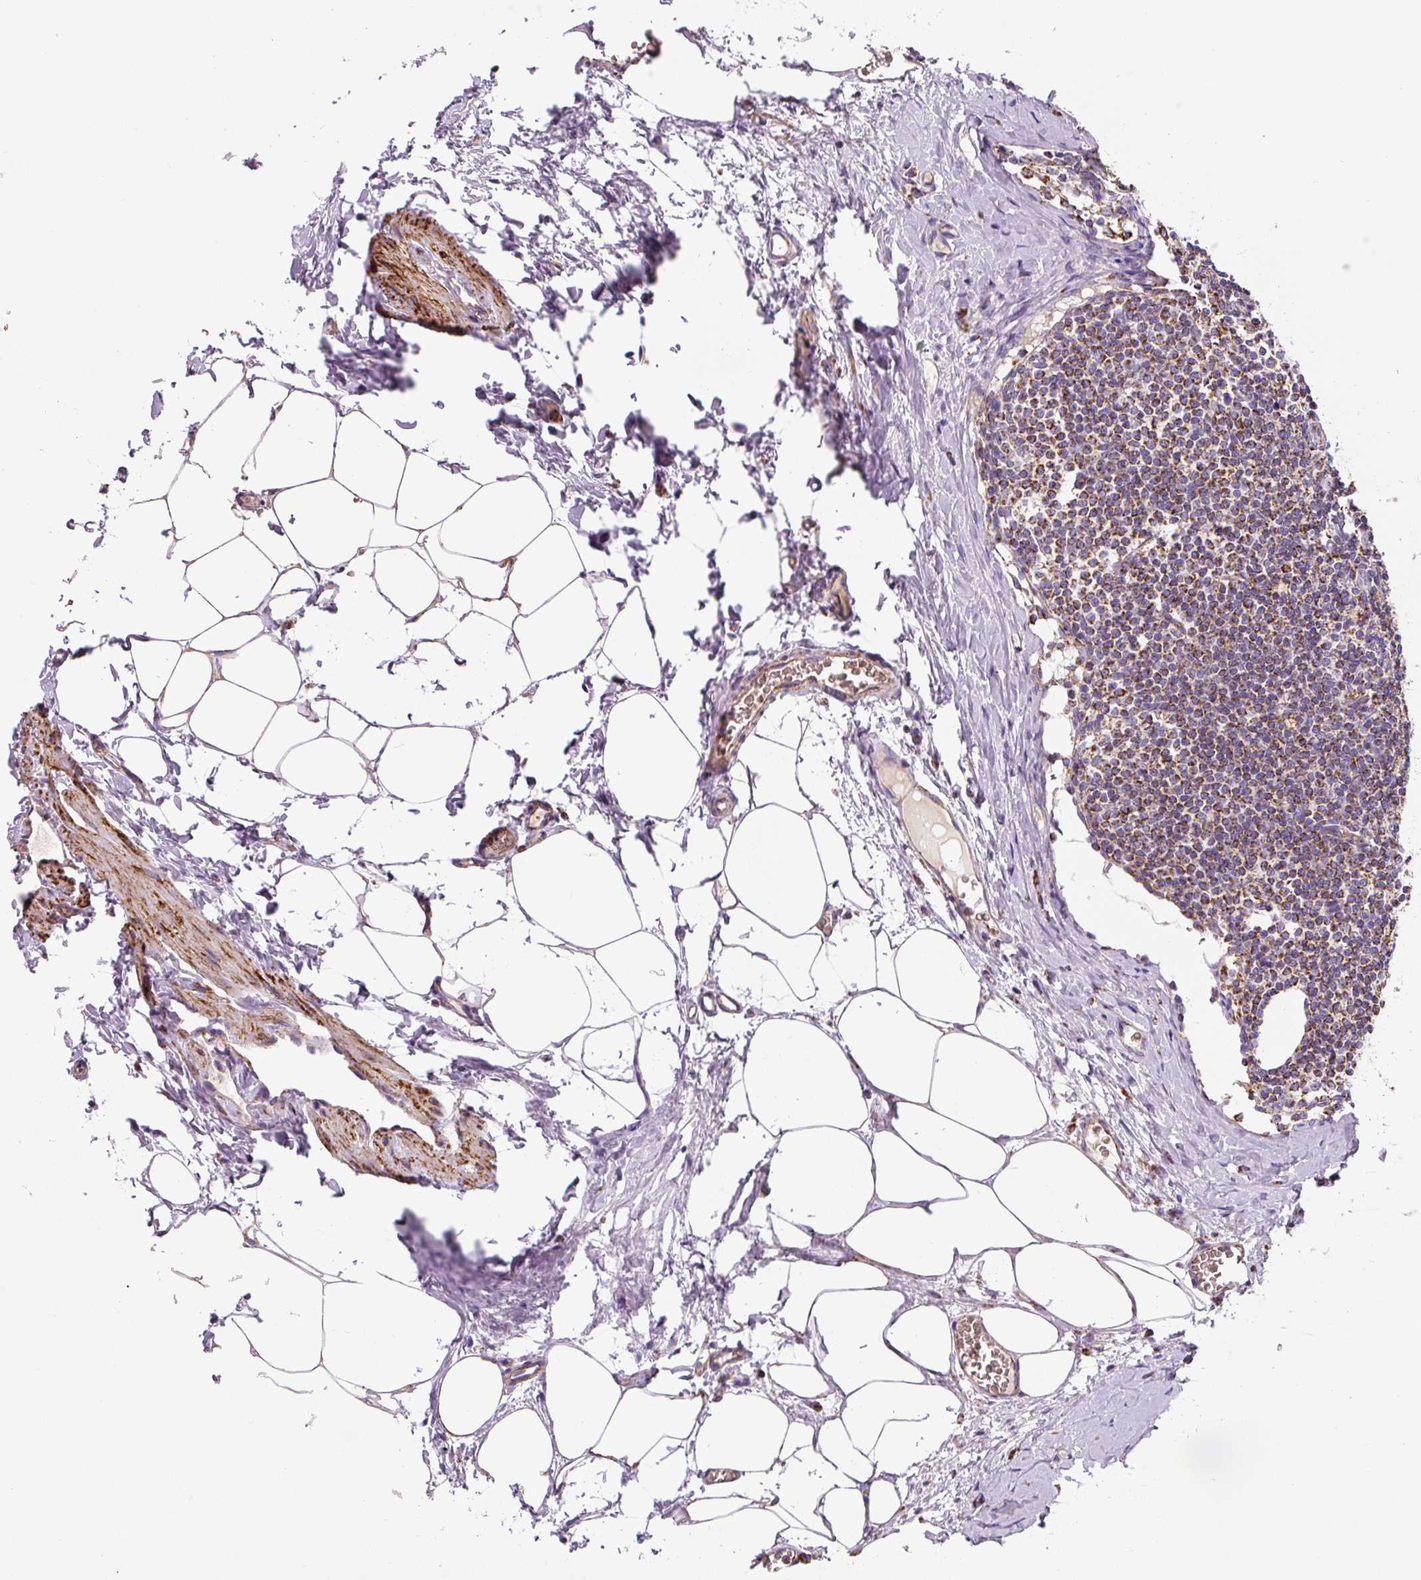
{"staining": {"intensity": "strong", "quantity": ">75%", "location": "cytoplasmic/membranous"}, "tissue": "lymph node", "cell_type": "Germinal center cells", "image_type": "normal", "snomed": [{"axis": "morphology", "description": "Normal tissue, NOS"}, {"axis": "topography", "description": "Lymph node"}], "caption": "Germinal center cells display strong cytoplasmic/membranous staining in about >75% of cells in benign lymph node. The protein of interest is stained brown, and the nuclei are stained in blue (DAB IHC with brightfield microscopy, high magnification).", "gene": "MT", "patient": {"sex": "female", "age": 59}}